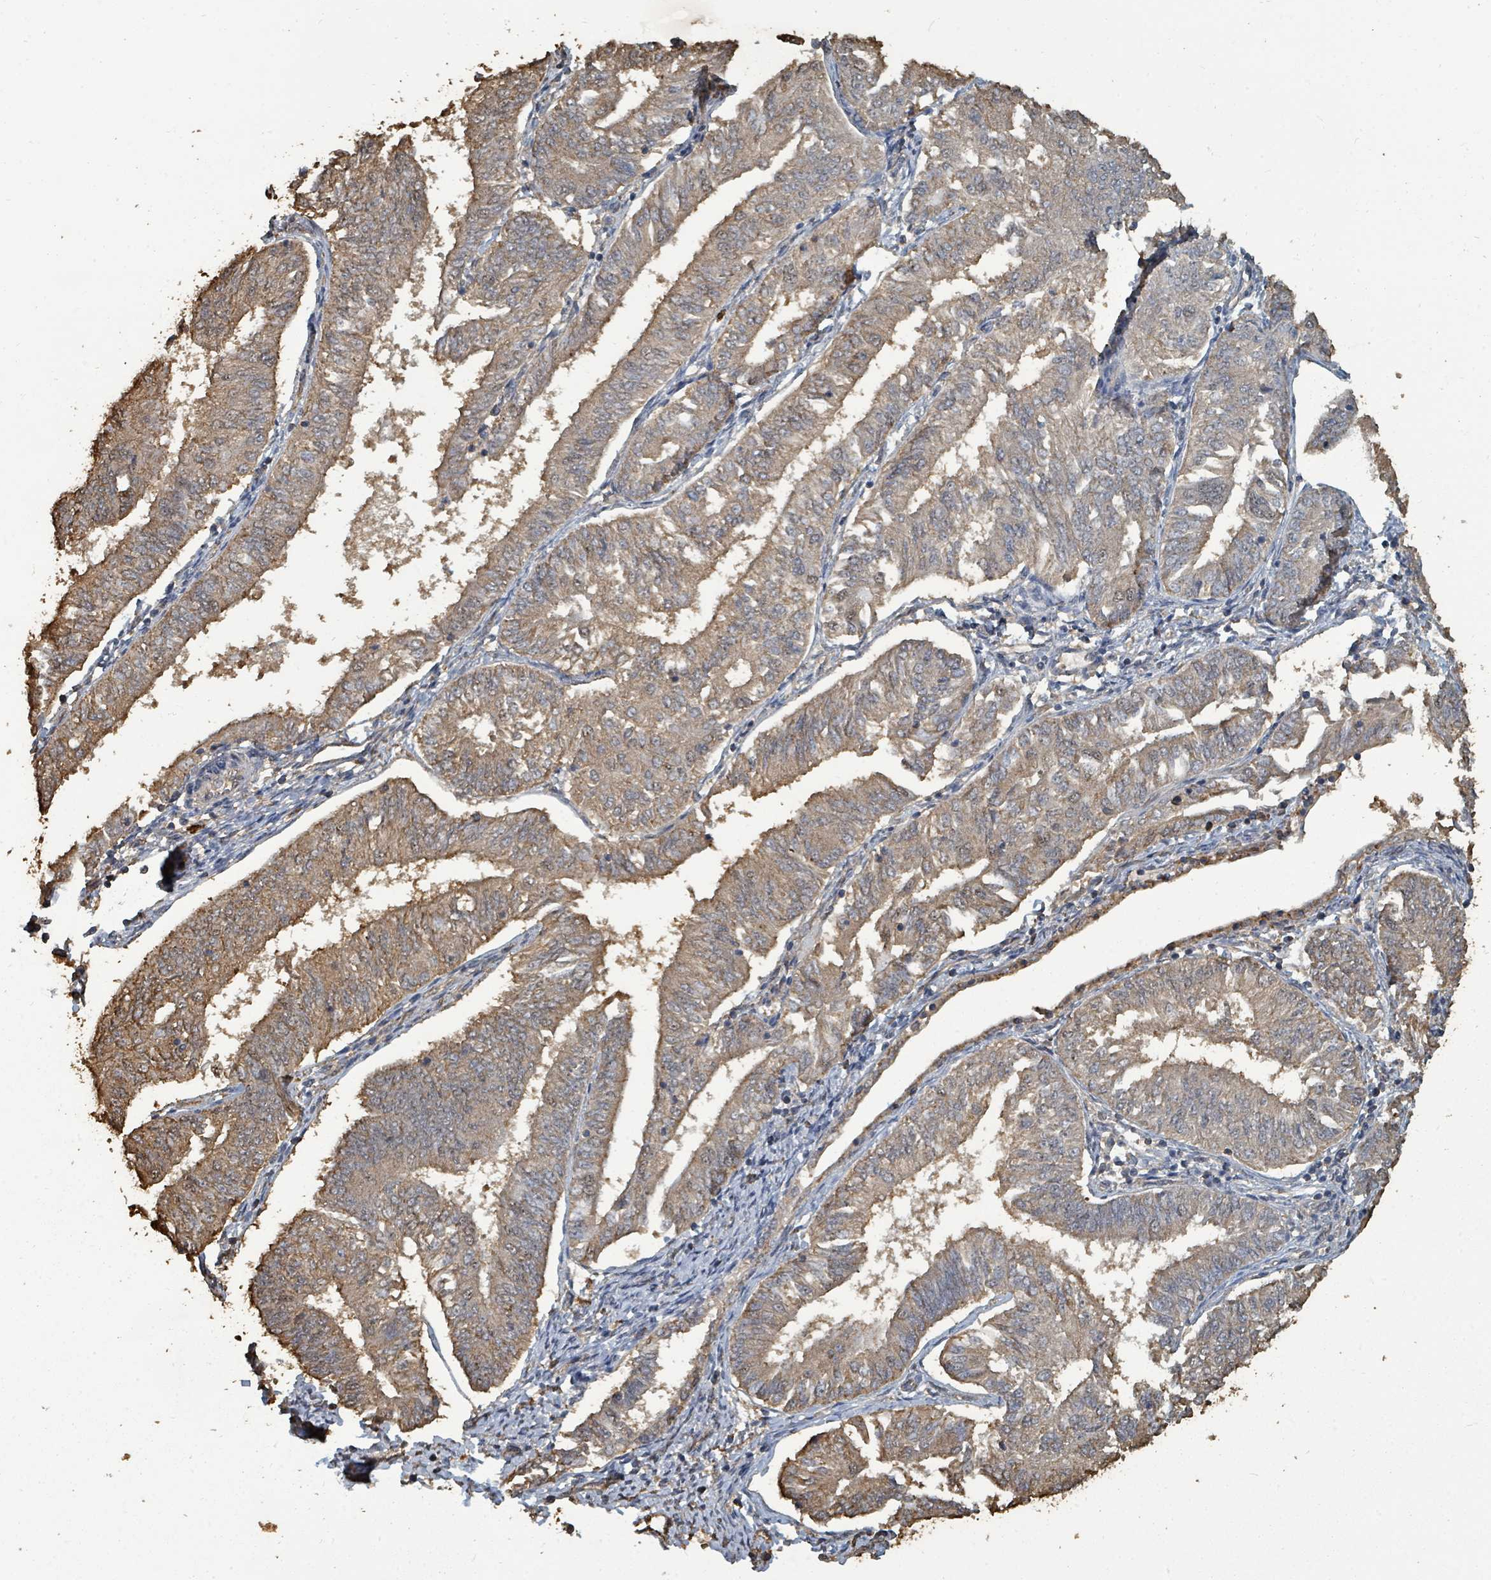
{"staining": {"intensity": "moderate", "quantity": ">75%", "location": "cytoplasmic/membranous"}, "tissue": "endometrial cancer", "cell_type": "Tumor cells", "image_type": "cancer", "snomed": [{"axis": "morphology", "description": "Adenocarcinoma, NOS"}, {"axis": "topography", "description": "Endometrium"}], "caption": "Tumor cells show medium levels of moderate cytoplasmic/membranous expression in about >75% of cells in endometrial cancer.", "gene": "C6orf52", "patient": {"sex": "female", "age": 58}}